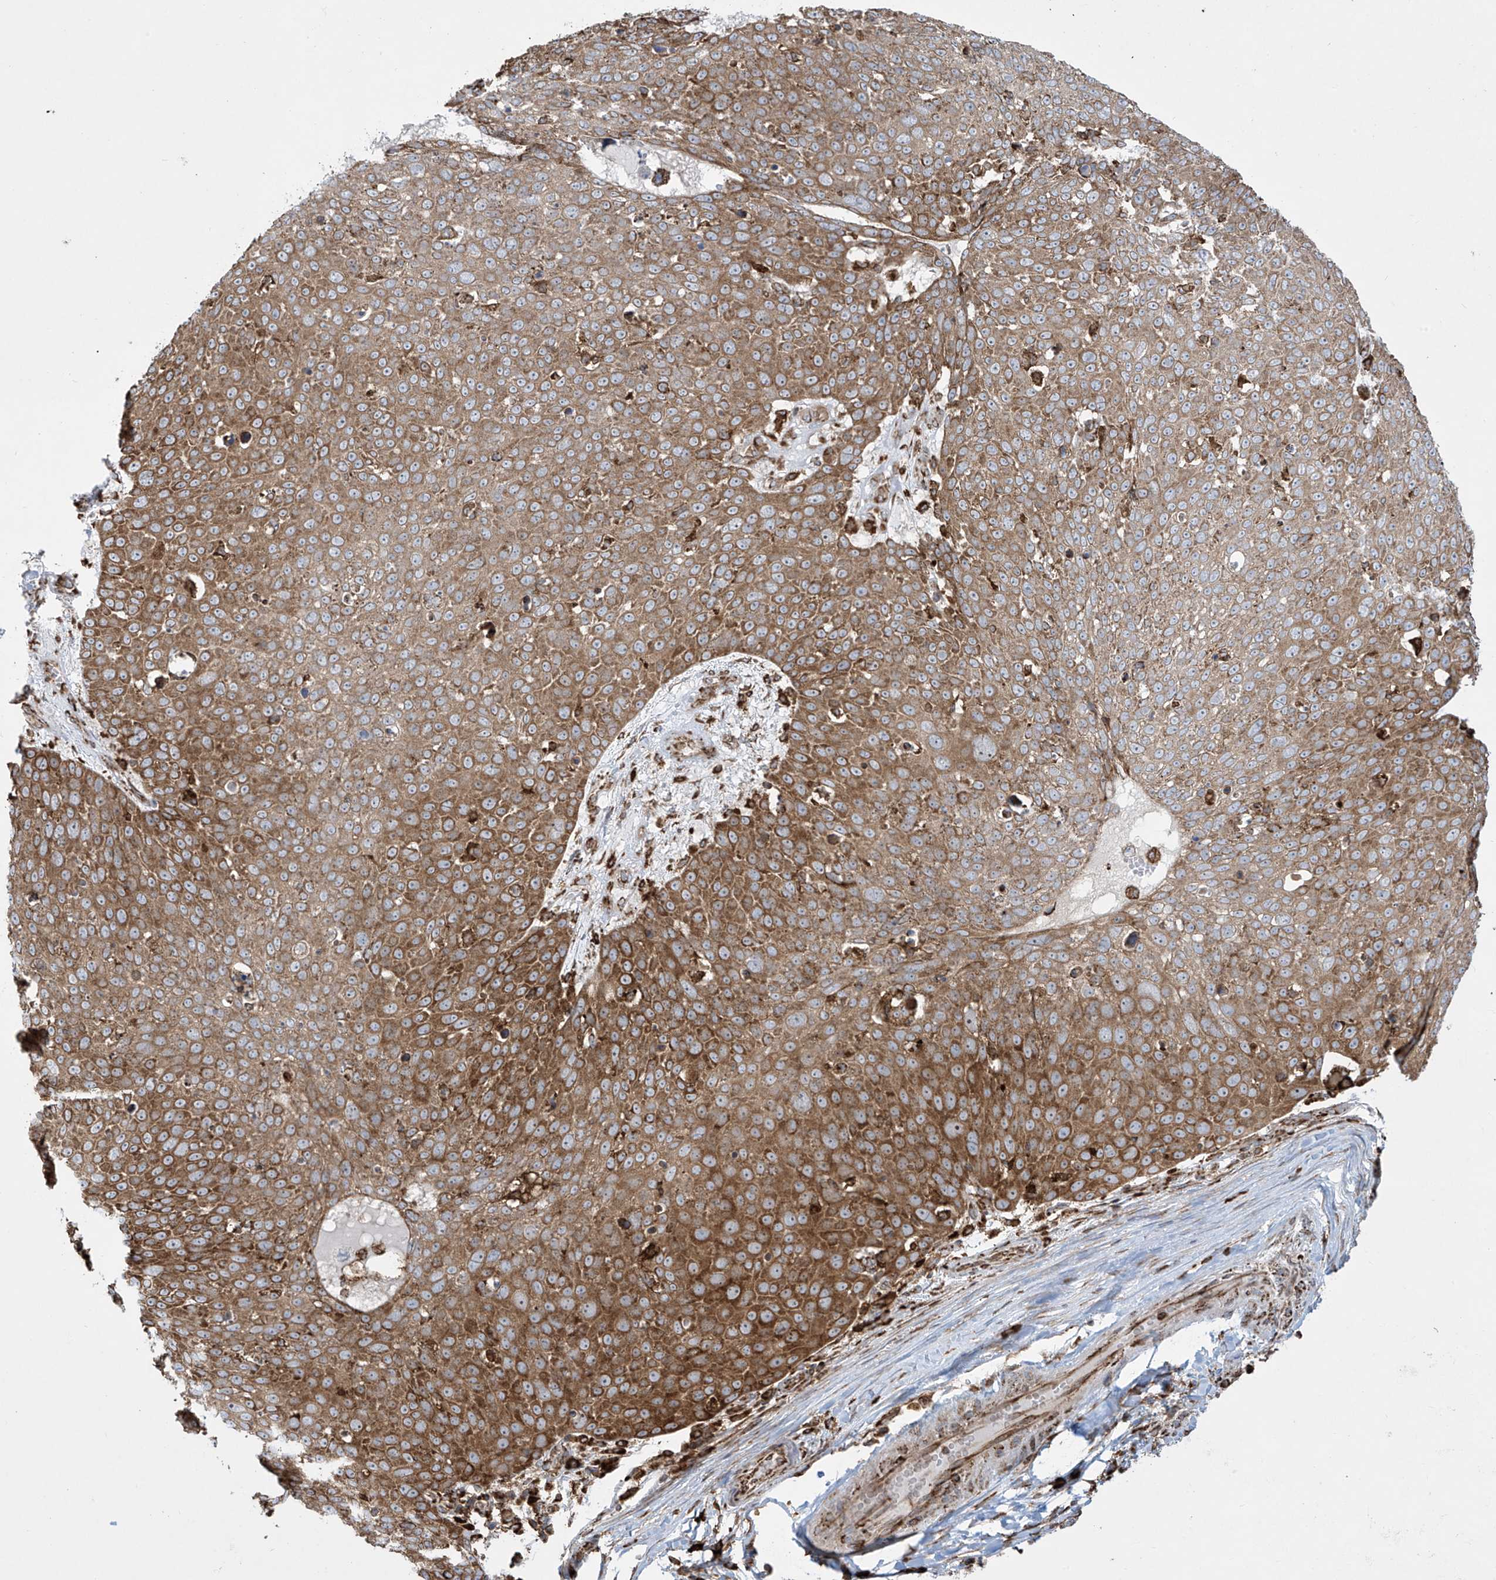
{"staining": {"intensity": "strong", "quantity": ">75%", "location": "cytoplasmic/membranous"}, "tissue": "skin cancer", "cell_type": "Tumor cells", "image_type": "cancer", "snomed": [{"axis": "morphology", "description": "Squamous cell carcinoma, NOS"}, {"axis": "topography", "description": "Skin"}], "caption": "Immunohistochemistry (IHC) staining of skin cancer, which exhibits high levels of strong cytoplasmic/membranous staining in about >75% of tumor cells indicating strong cytoplasmic/membranous protein expression. The staining was performed using DAB (3,3'-diaminobenzidine) (brown) for protein detection and nuclei were counterstained in hematoxylin (blue).", "gene": "MX1", "patient": {"sex": "male", "age": 71}}